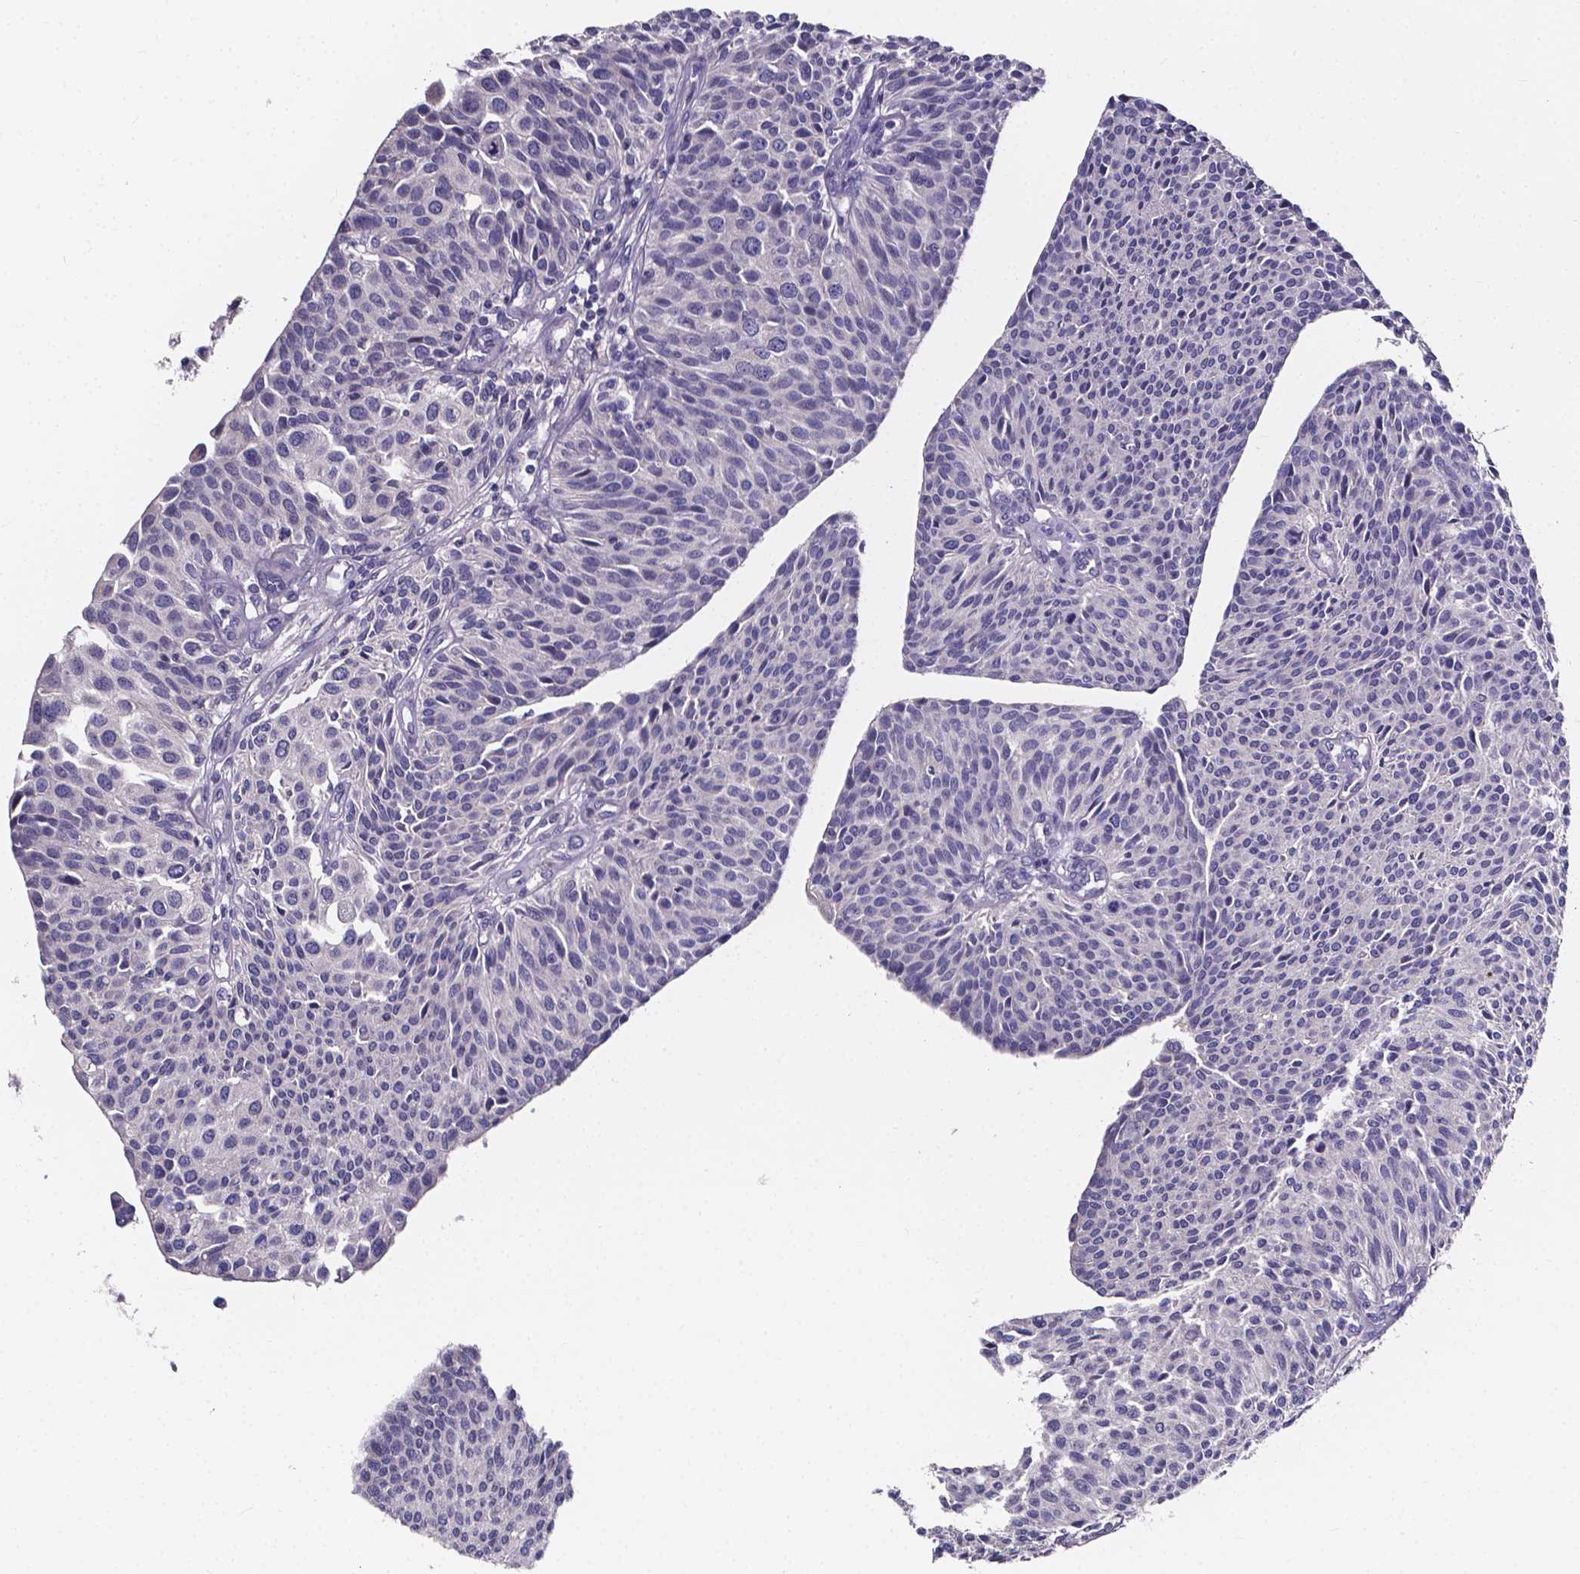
{"staining": {"intensity": "negative", "quantity": "none", "location": "none"}, "tissue": "urothelial cancer", "cell_type": "Tumor cells", "image_type": "cancer", "snomed": [{"axis": "morphology", "description": "Urothelial carcinoma, NOS"}, {"axis": "topography", "description": "Urinary bladder"}], "caption": "Tumor cells show no significant positivity in transitional cell carcinoma.", "gene": "SPOCD1", "patient": {"sex": "male", "age": 55}}